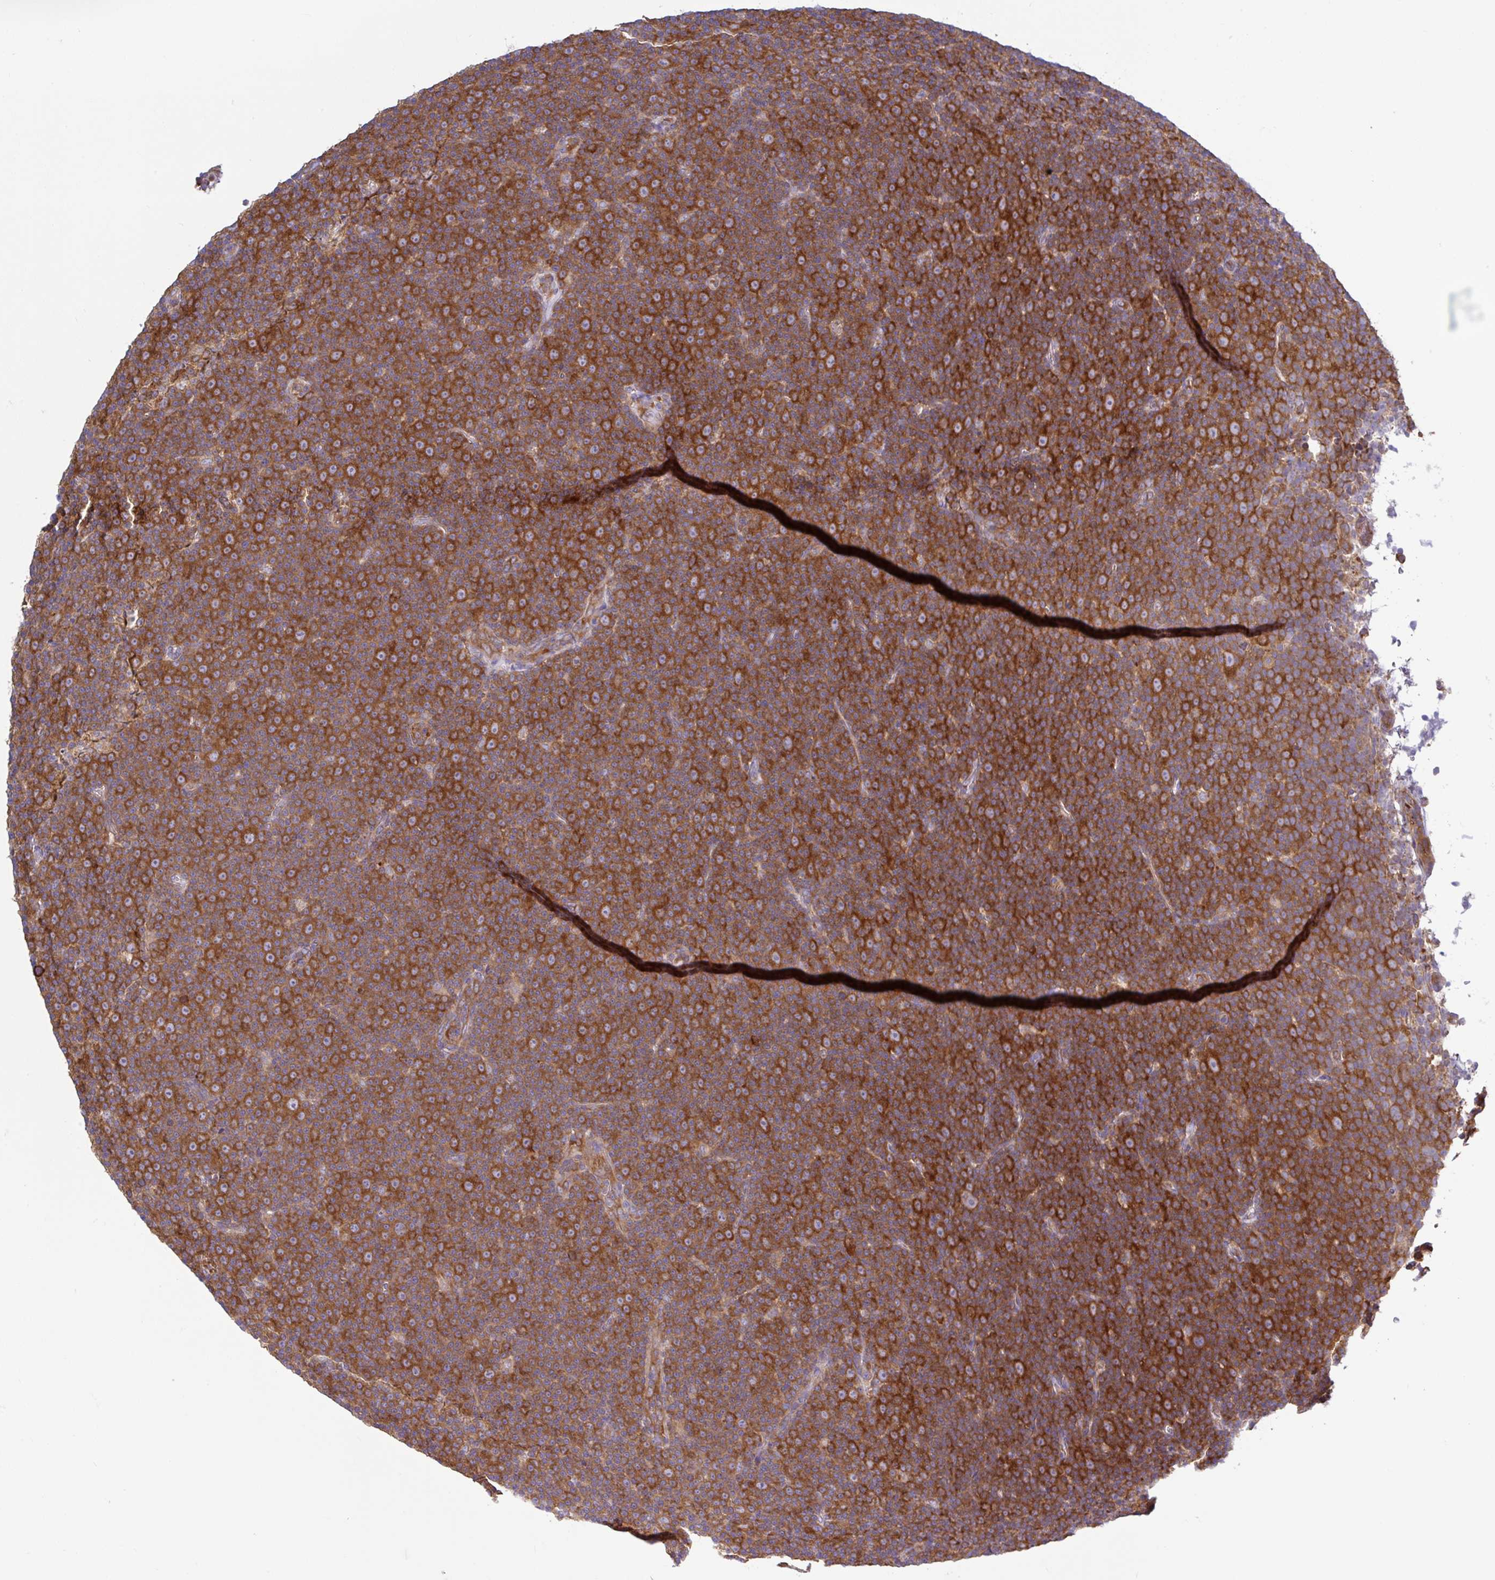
{"staining": {"intensity": "strong", "quantity": ">75%", "location": "cytoplasmic/membranous"}, "tissue": "lymphoma", "cell_type": "Tumor cells", "image_type": "cancer", "snomed": [{"axis": "morphology", "description": "Malignant lymphoma, non-Hodgkin's type, Low grade"}, {"axis": "topography", "description": "Lymph node"}], "caption": "Lymphoma was stained to show a protein in brown. There is high levels of strong cytoplasmic/membranous expression in about >75% of tumor cells.", "gene": "LARS1", "patient": {"sex": "female", "age": 67}}